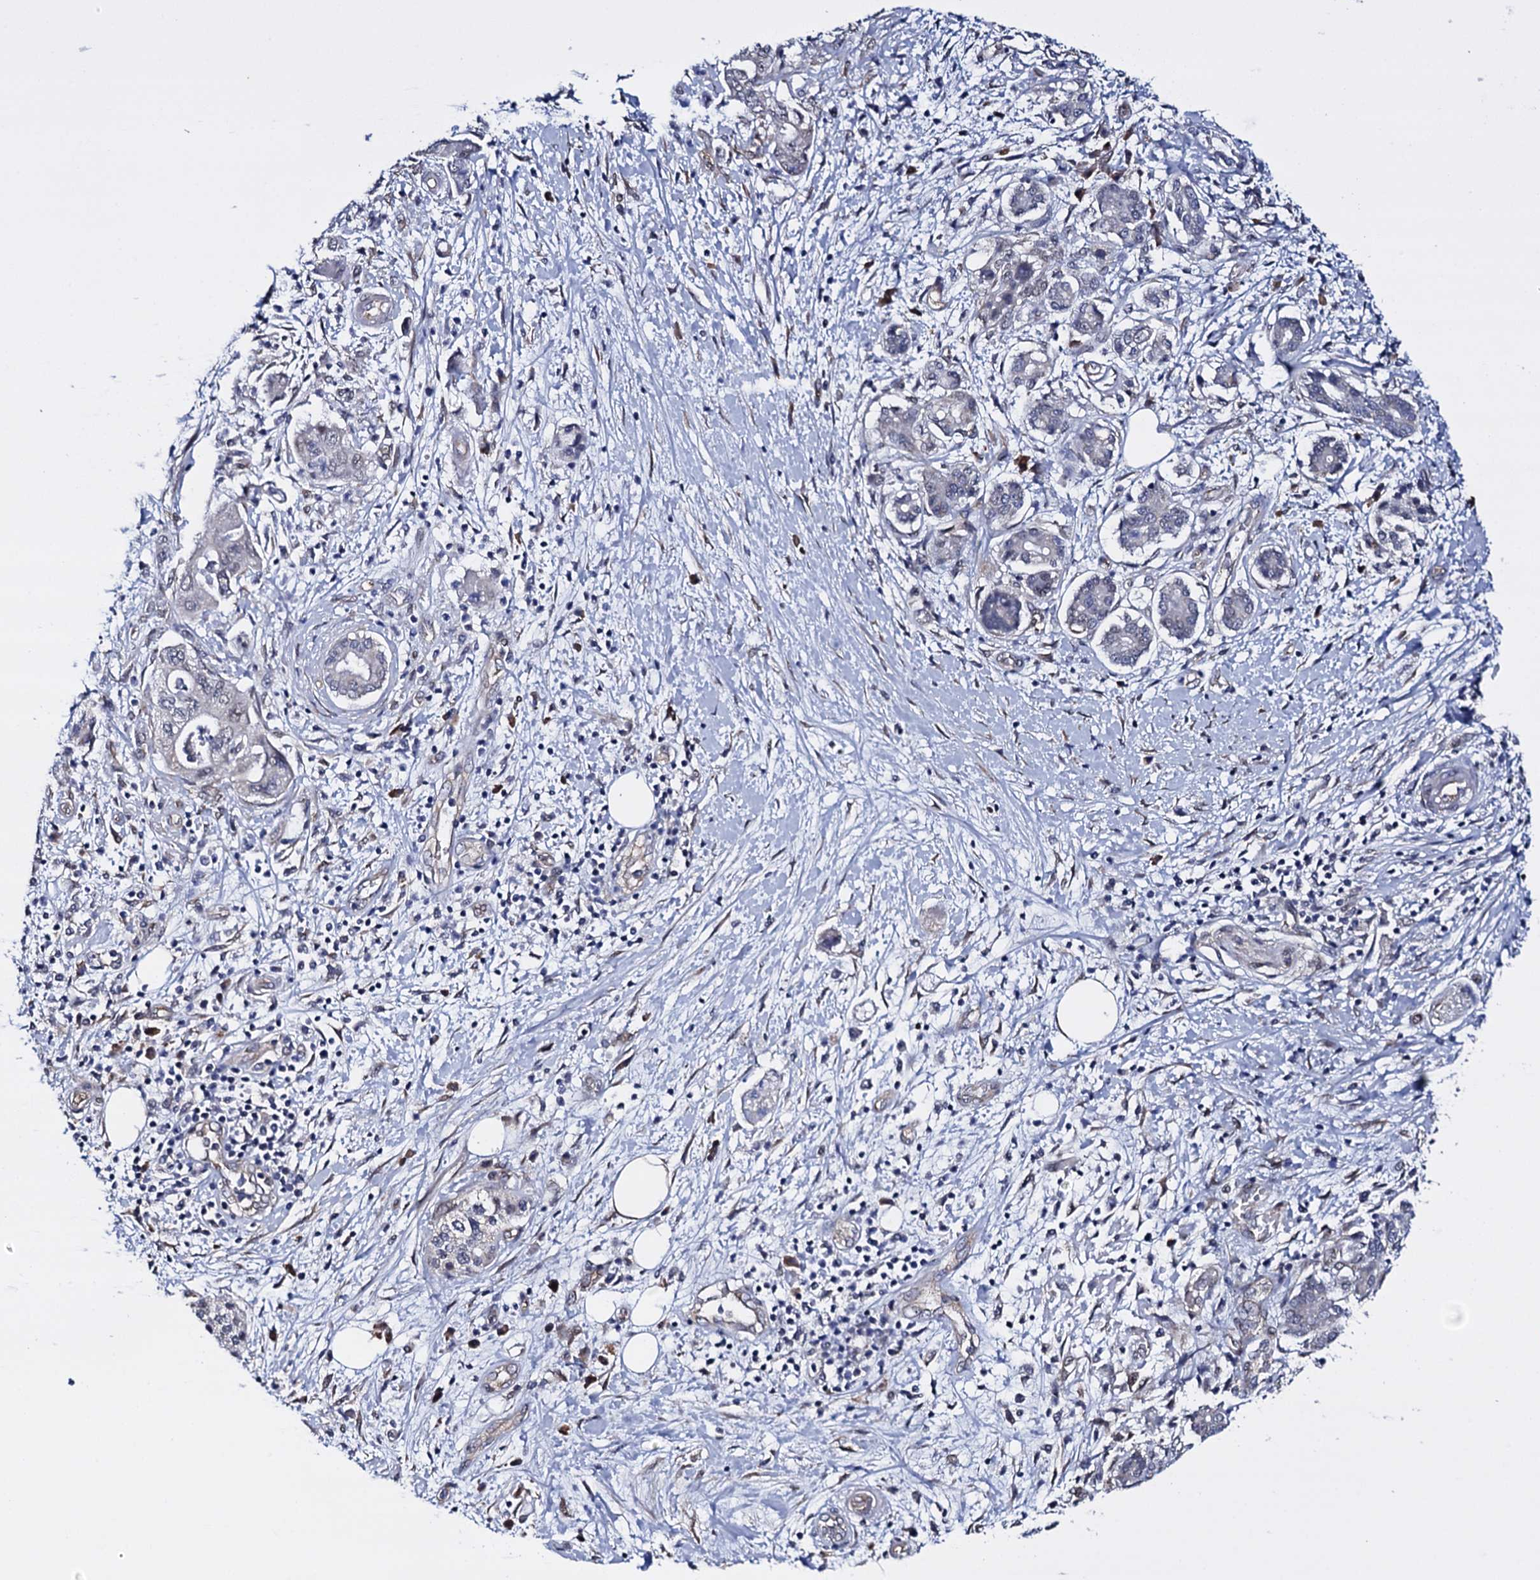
{"staining": {"intensity": "negative", "quantity": "none", "location": "none"}, "tissue": "pancreatic cancer", "cell_type": "Tumor cells", "image_type": "cancer", "snomed": [{"axis": "morphology", "description": "Adenocarcinoma, NOS"}, {"axis": "topography", "description": "Pancreas"}], "caption": "A high-resolution micrograph shows IHC staining of pancreatic adenocarcinoma, which demonstrates no significant staining in tumor cells. (Immunohistochemistry (ihc), brightfield microscopy, high magnification).", "gene": "GAREM1", "patient": {"sex": "female", "age": 73}}